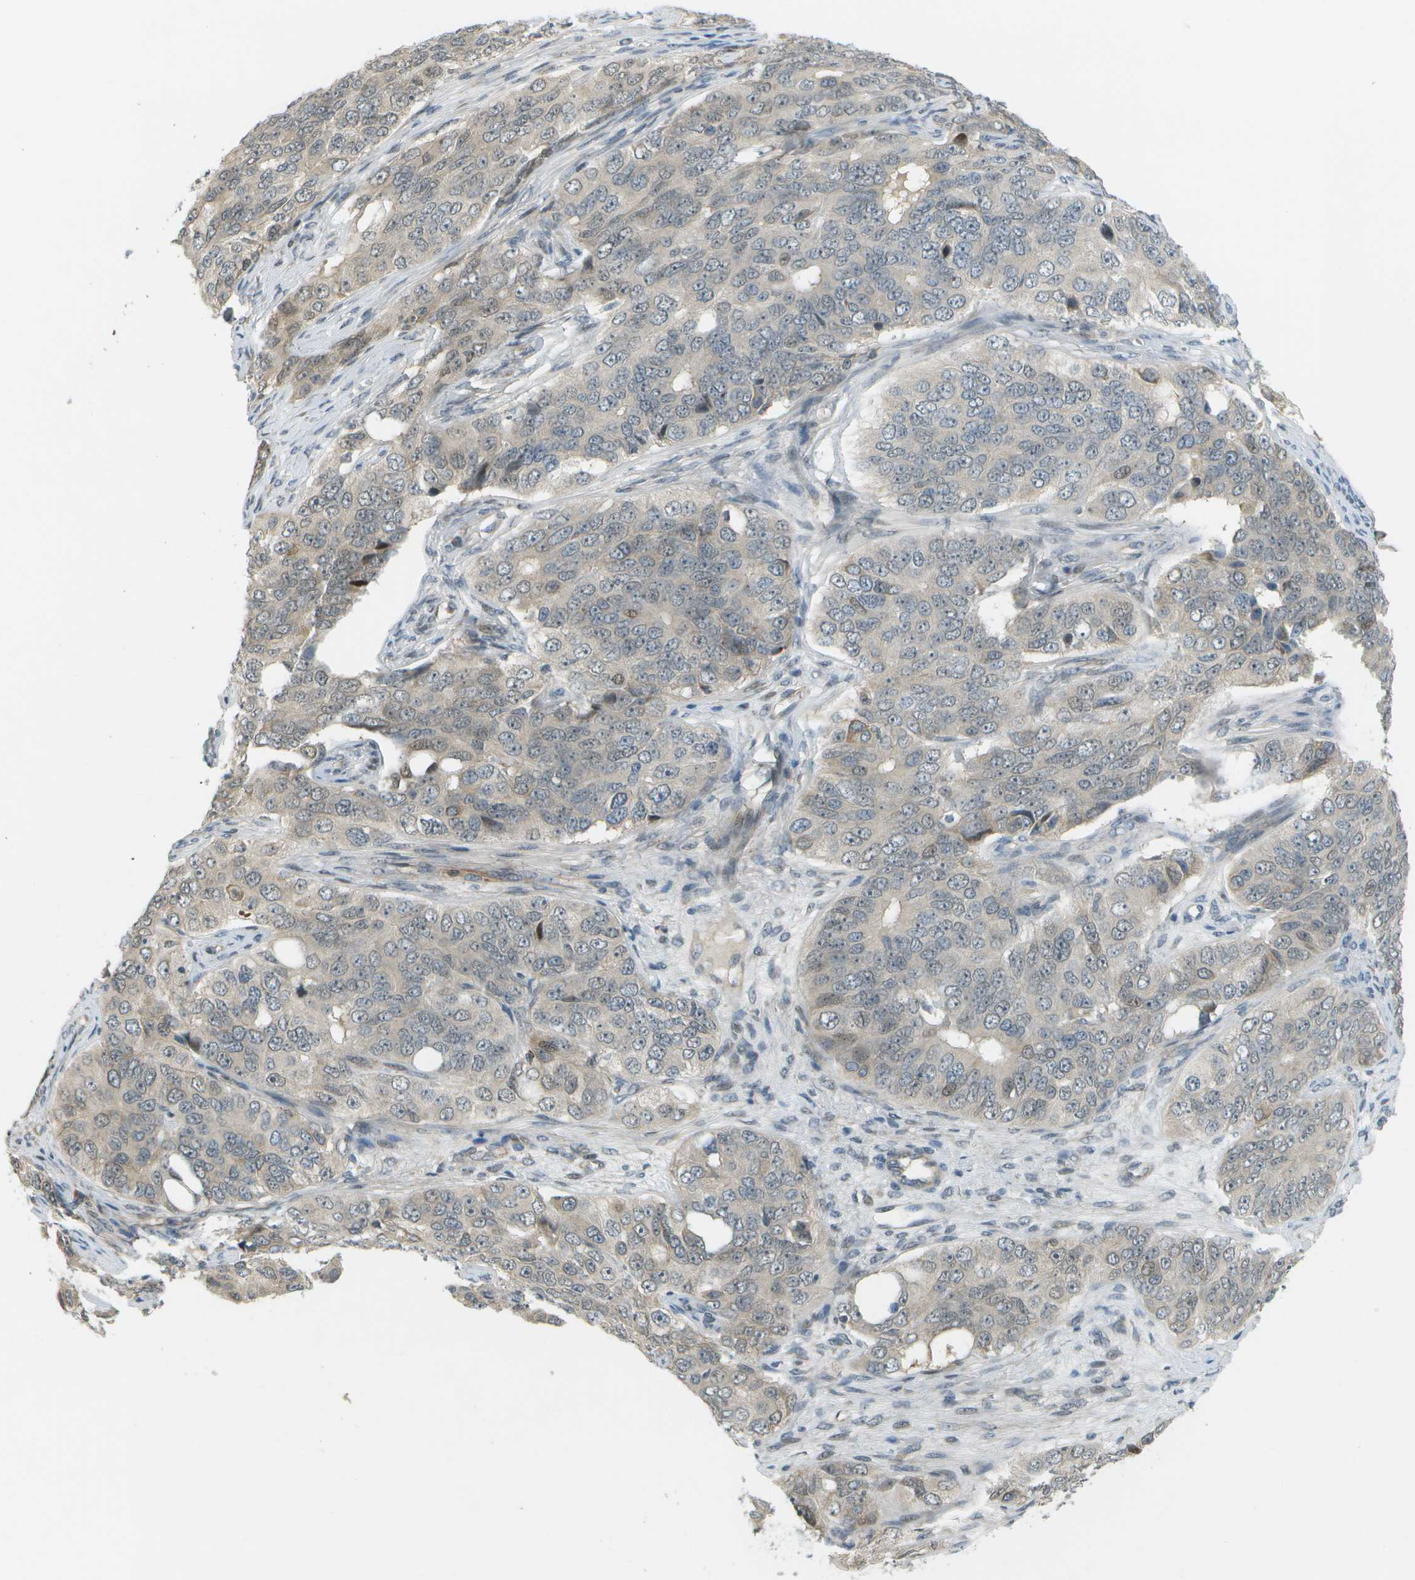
{"staining": {"intensity": "negative", "quantity": "none", "location": "none"}, "tissue": "ovarian cancer", "cell_type": "Tumor cells", "image_type": "cancer", "snomed": [{"axis": "morphology", "description": "Carcinoma, endometroid"}, {"axis": "topography", "description": "Ovary"}], "caption": "Tumor cells show no significant positivity in ovarian cancer. The staining was performed using DAB (3,3'-diaminobenzidine) to visualize the protein expression in brown, while the nuclei were stained in blue with hematoxylin (Magnification: 20x).", "gene": "WNK2", "patient": {"sex": "female", "age": 51}}